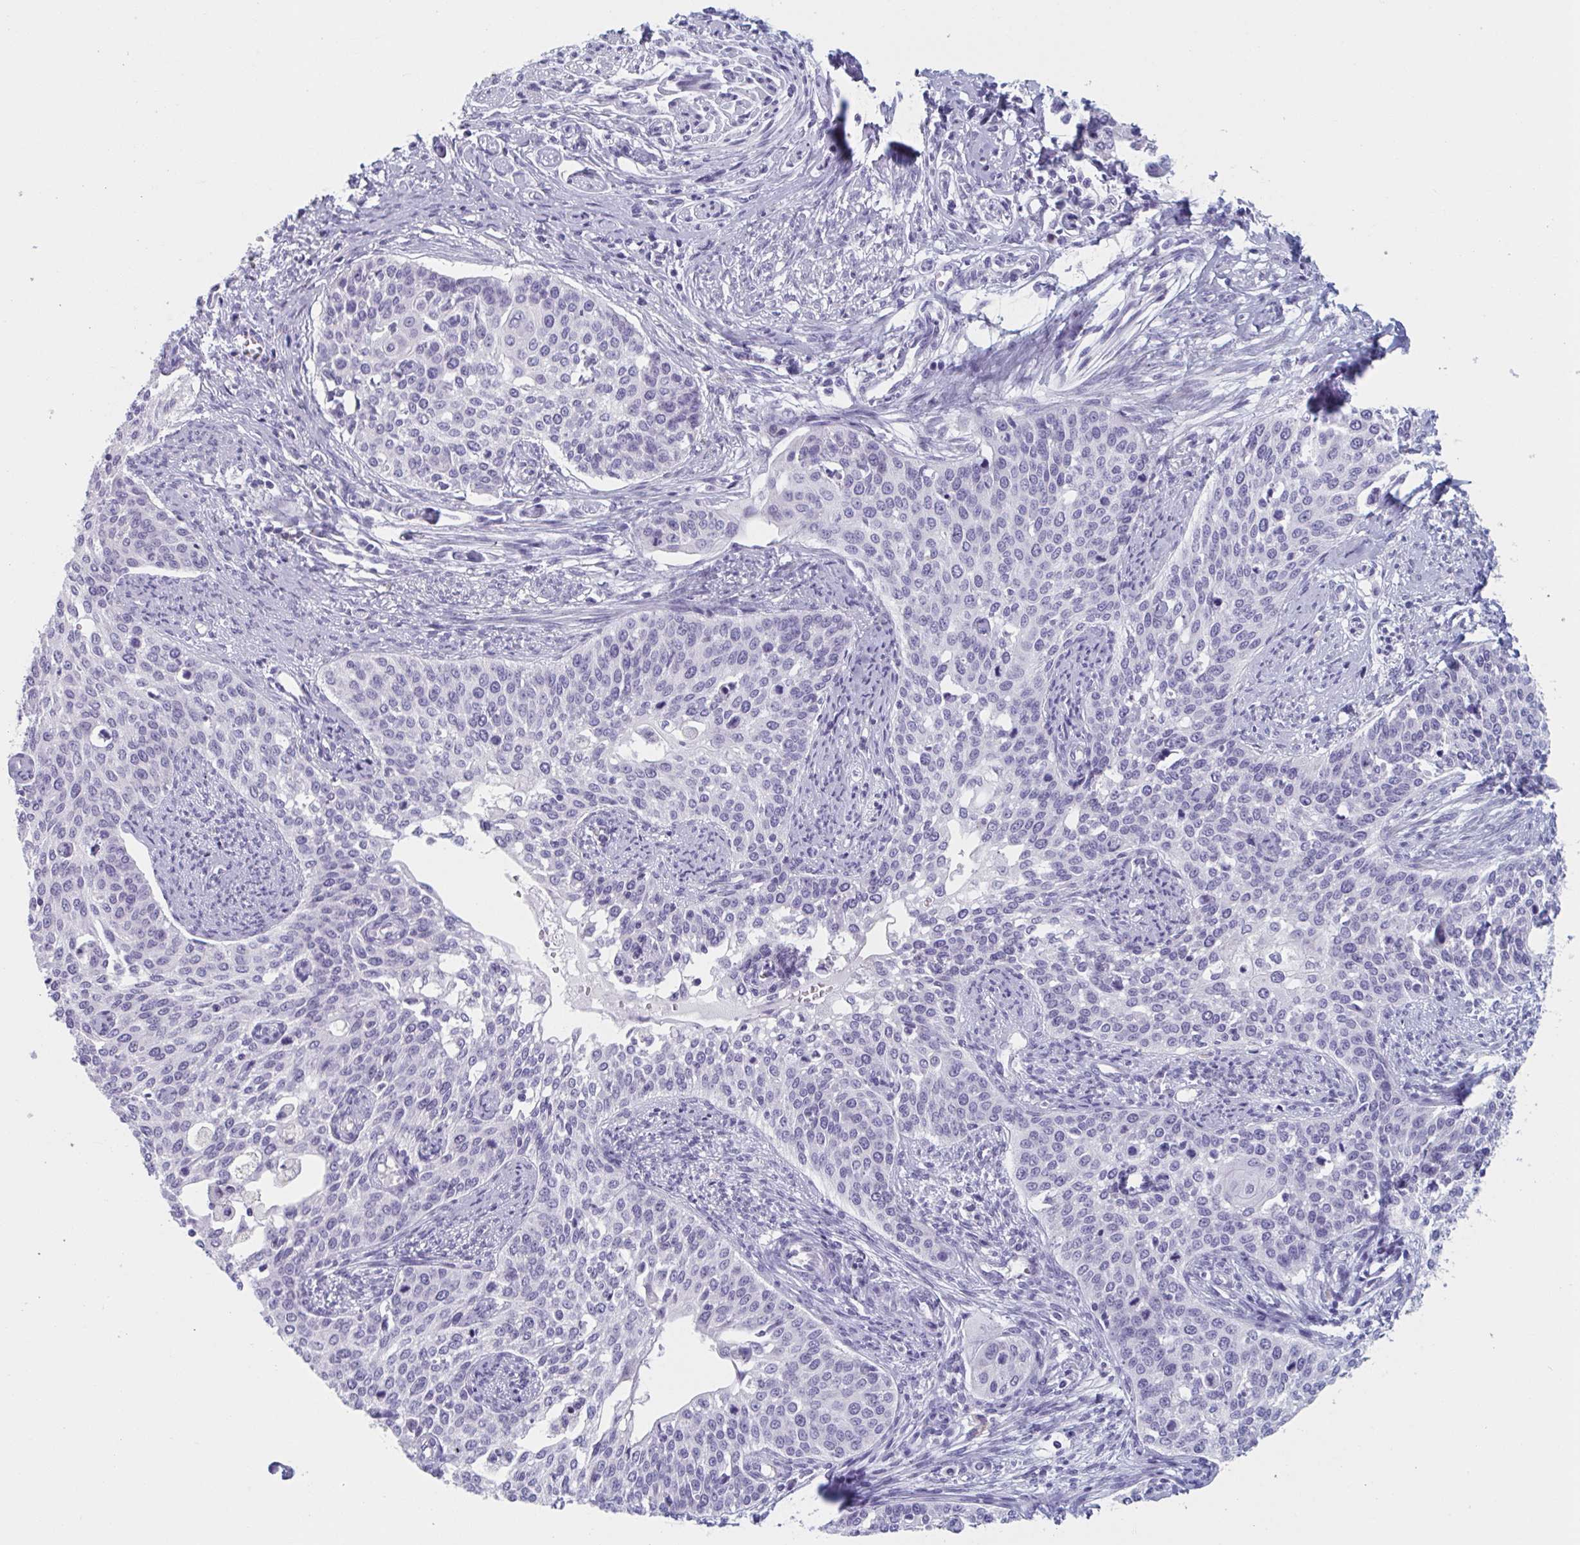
{"staining": {"intensity": "negative", "quantity": "none", "location": "none"}, "tissue": "cervical cancer", "cell_type": "Tumor cells", "image_type": "cancer", "snomed": [{"axis": "morphology", "description": "Squamous cell carcinoma, NOS"}, {"axis": "topography", "description": "Cervix"}], "caption": "This is an IHC histopathology image of human cervical cancer. There is no staining in tumor cells.", "gene": "HSD11B2", "patient": {"sex": "female", "age": 44}}